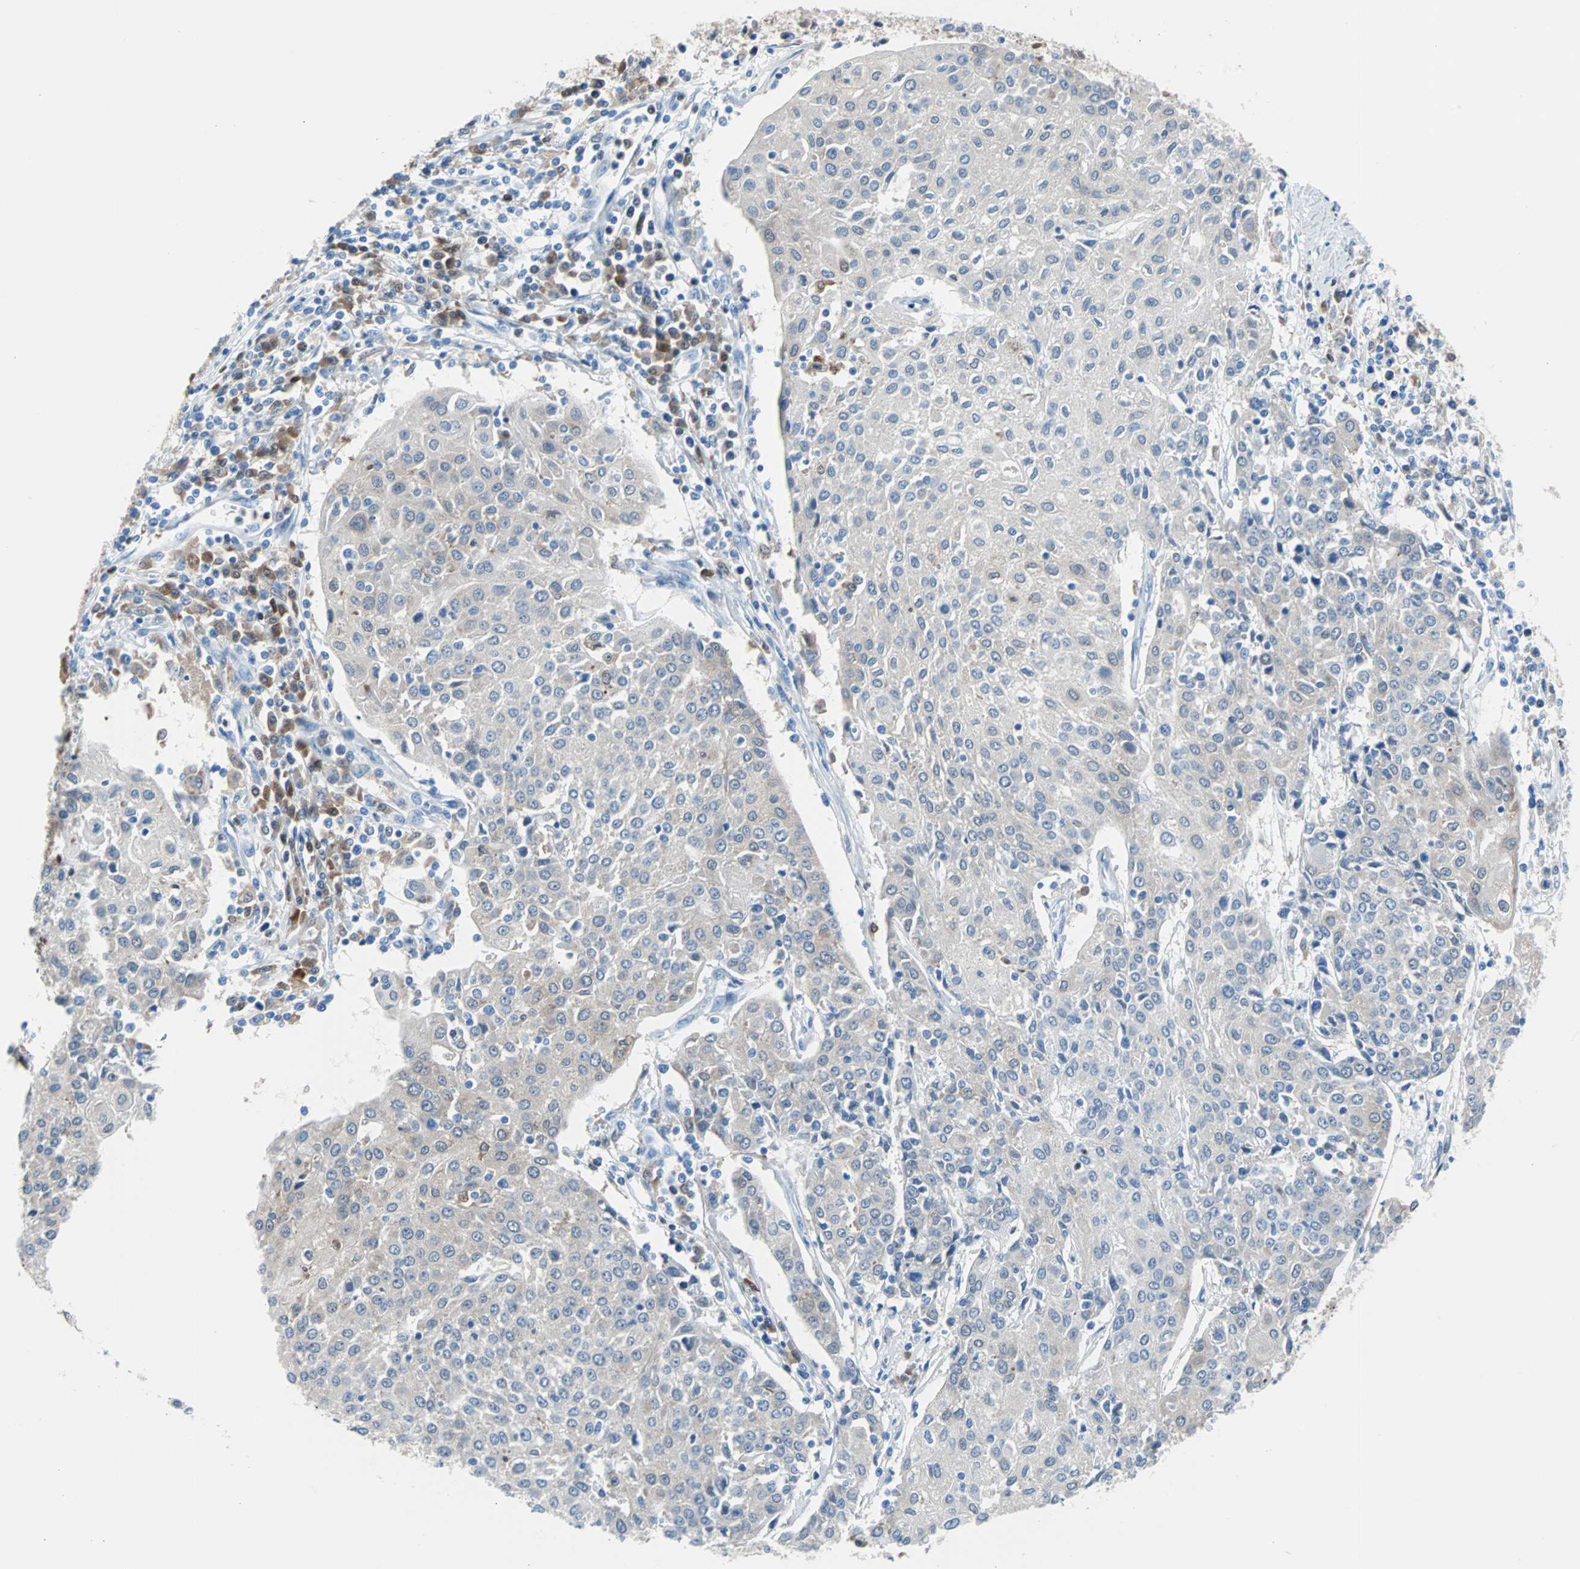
{"staining": {"intensity": "negative", "quantity": "none", "location": "none"}, "tissue": "urothelial cancer", "cell_type": "Tumor cells", "image_type": "cancer", "snomed": [{"axis": "morphology", "description": "Urothelial carcinoma, High grade"}, {"axis": "topography", "description": "Urinary bladder"}], "caption": "Tumor cells show no significant protein positivity in urothelial cancer.", "gene": "SYK", "patient": {"sex": "female", "age": 85}}